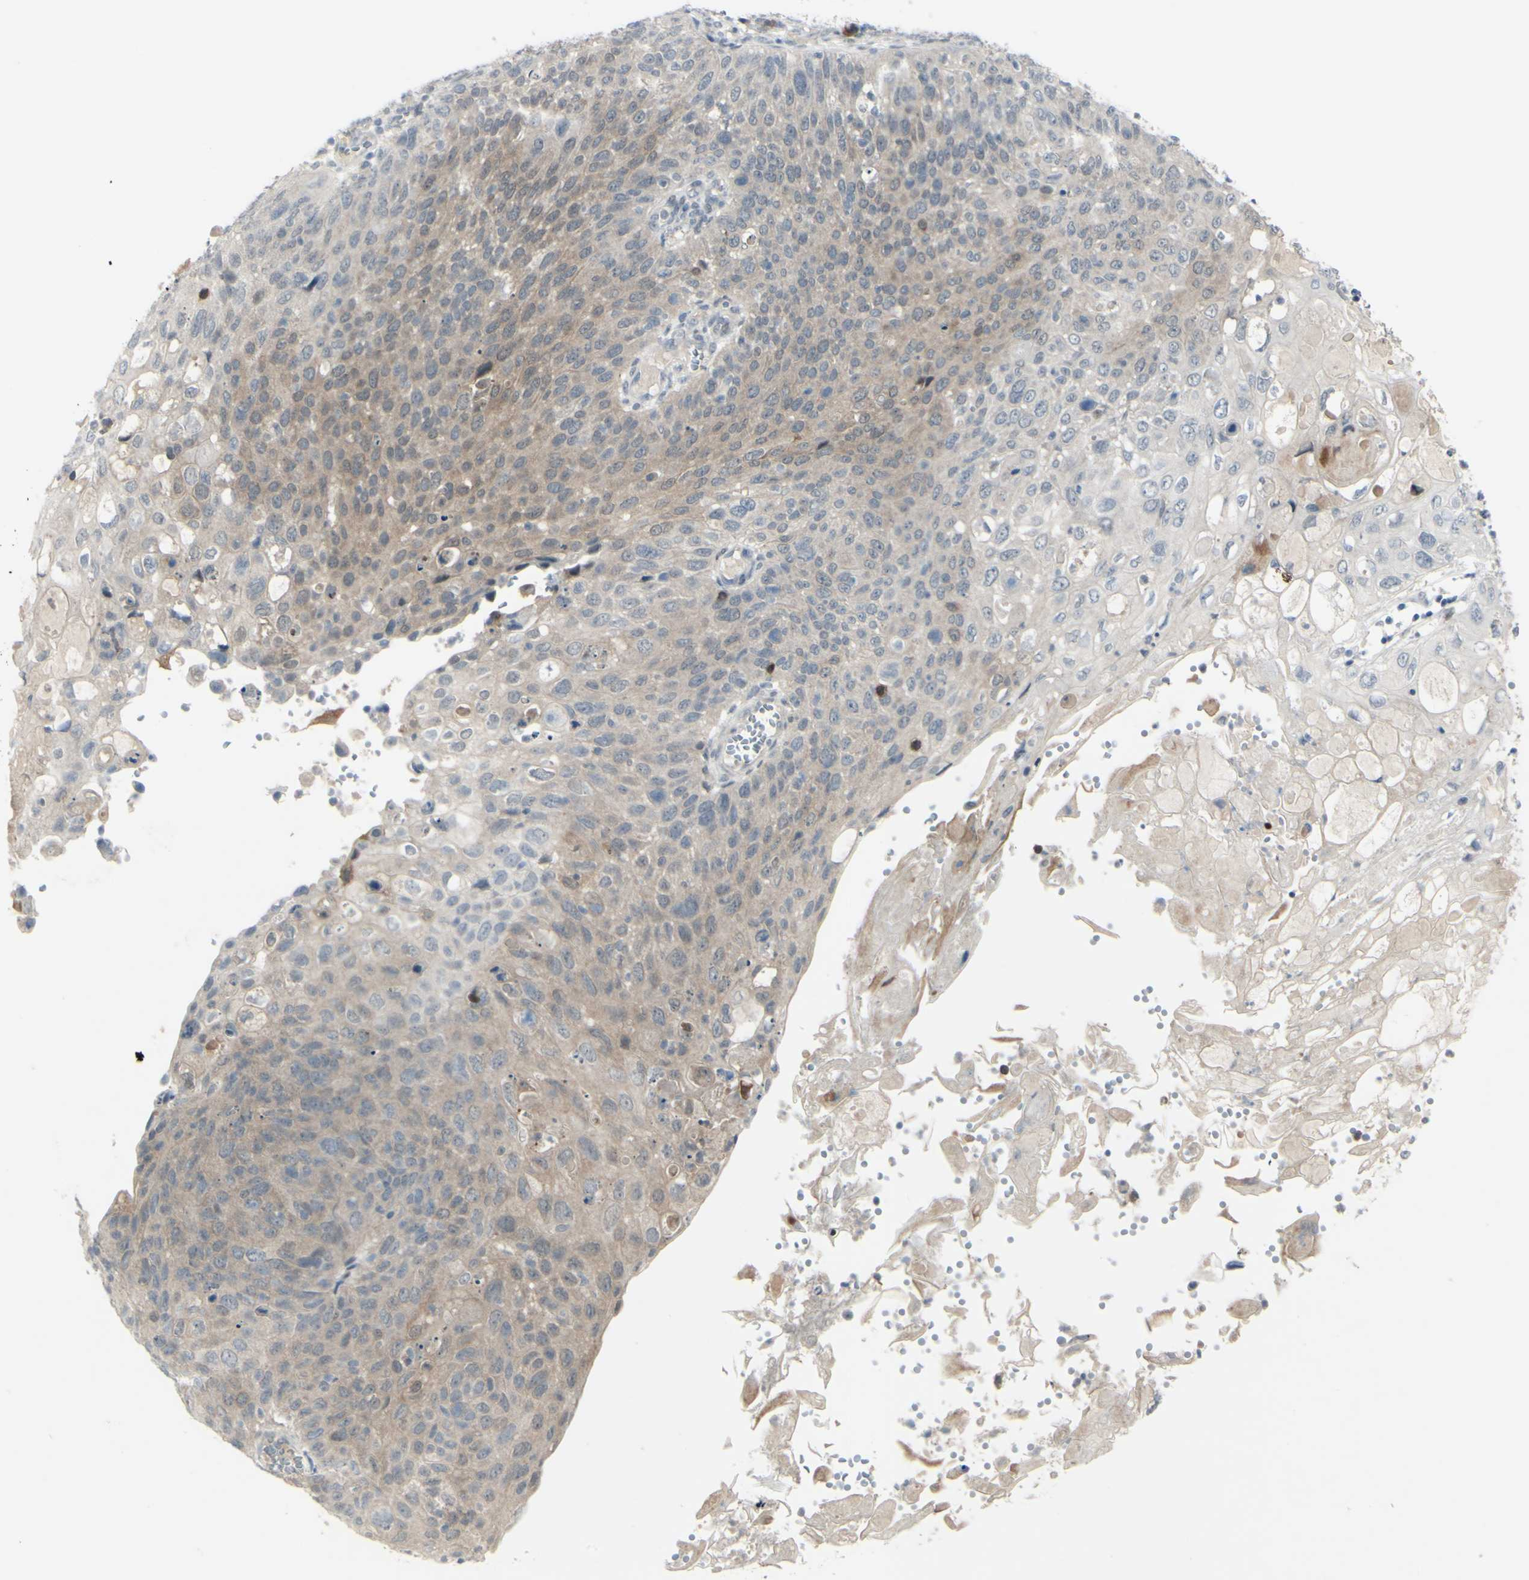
{"staining": {"intensity": "weak", "quantity": "25%-75%", "location": "cytoplasmic/membranous"}, "tissue": "cervical cancer", "cell_type": "Tumor cells", "image_type": "cancer", "snomed": [{"axis": "morphology", "description": "Squamous cell carcinoma, NOS"}, {"axis": "topography", "description": "Cervix"}], "caption": "The photomicrograph shows staining of cervical squamous cell carcinoma, revealing weak cytoplasmic/membranous protein expression (brown color) within tumor cells. (IHC, brightfield microscopy, high magnification).", "gene": "ETNK1", "patient": {"sex": "female", "age": 70}}